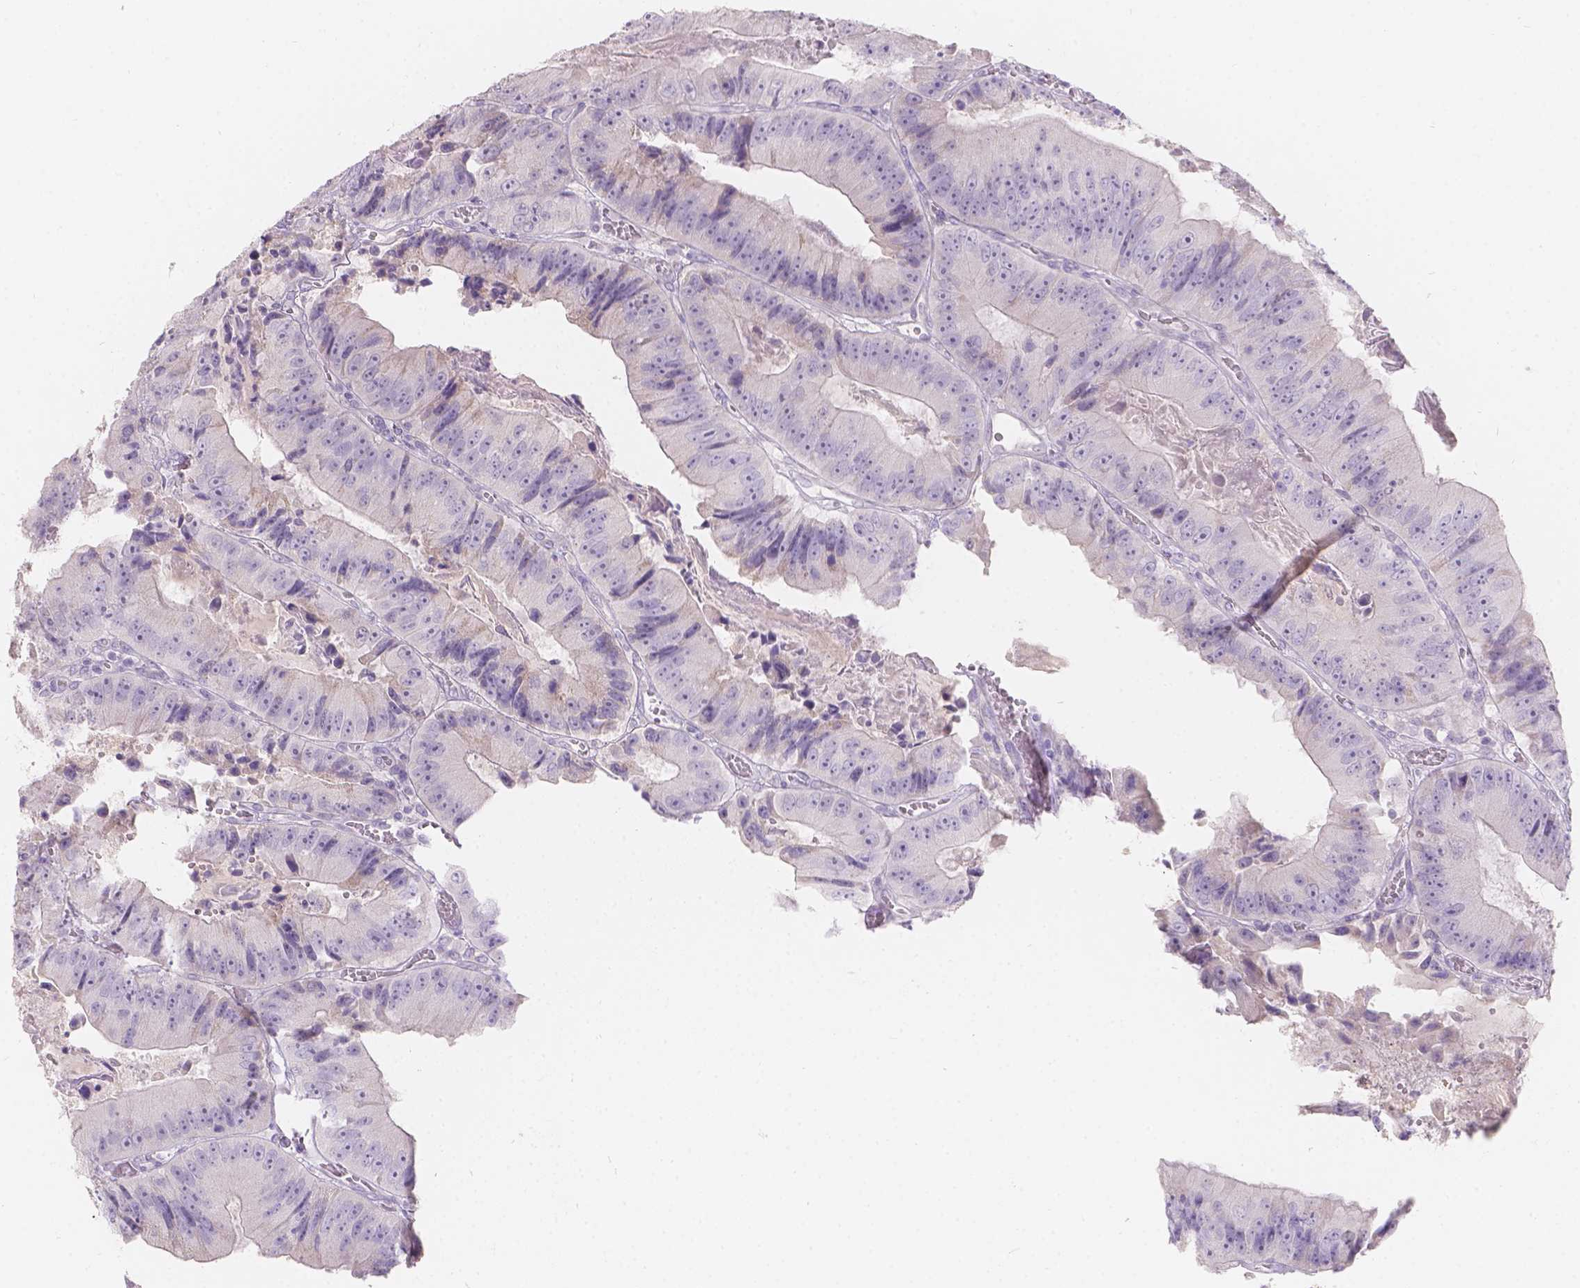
{"staining": {"intensity": "negative", "quantity": "none", "location": "none"}, "tissue": "colorectal cancer", "cell_type": "Tumor cells", "image_type": "cancer", "snomed": [{"axis": "morphology", "description": "Adenocarcinoma, NOS"}, {"axis": "topography", "description": "Colon"}], "caption": "Immunohistochemistry (IHC) image of adenocarcinoma (colorectal) stained for a protein (brown), which reveals no expression in tumor cells. (DAB IHC with hematoxylin counter stain).", "gene": "HTN3", "patient": {"sex": "female", "age": 86}}